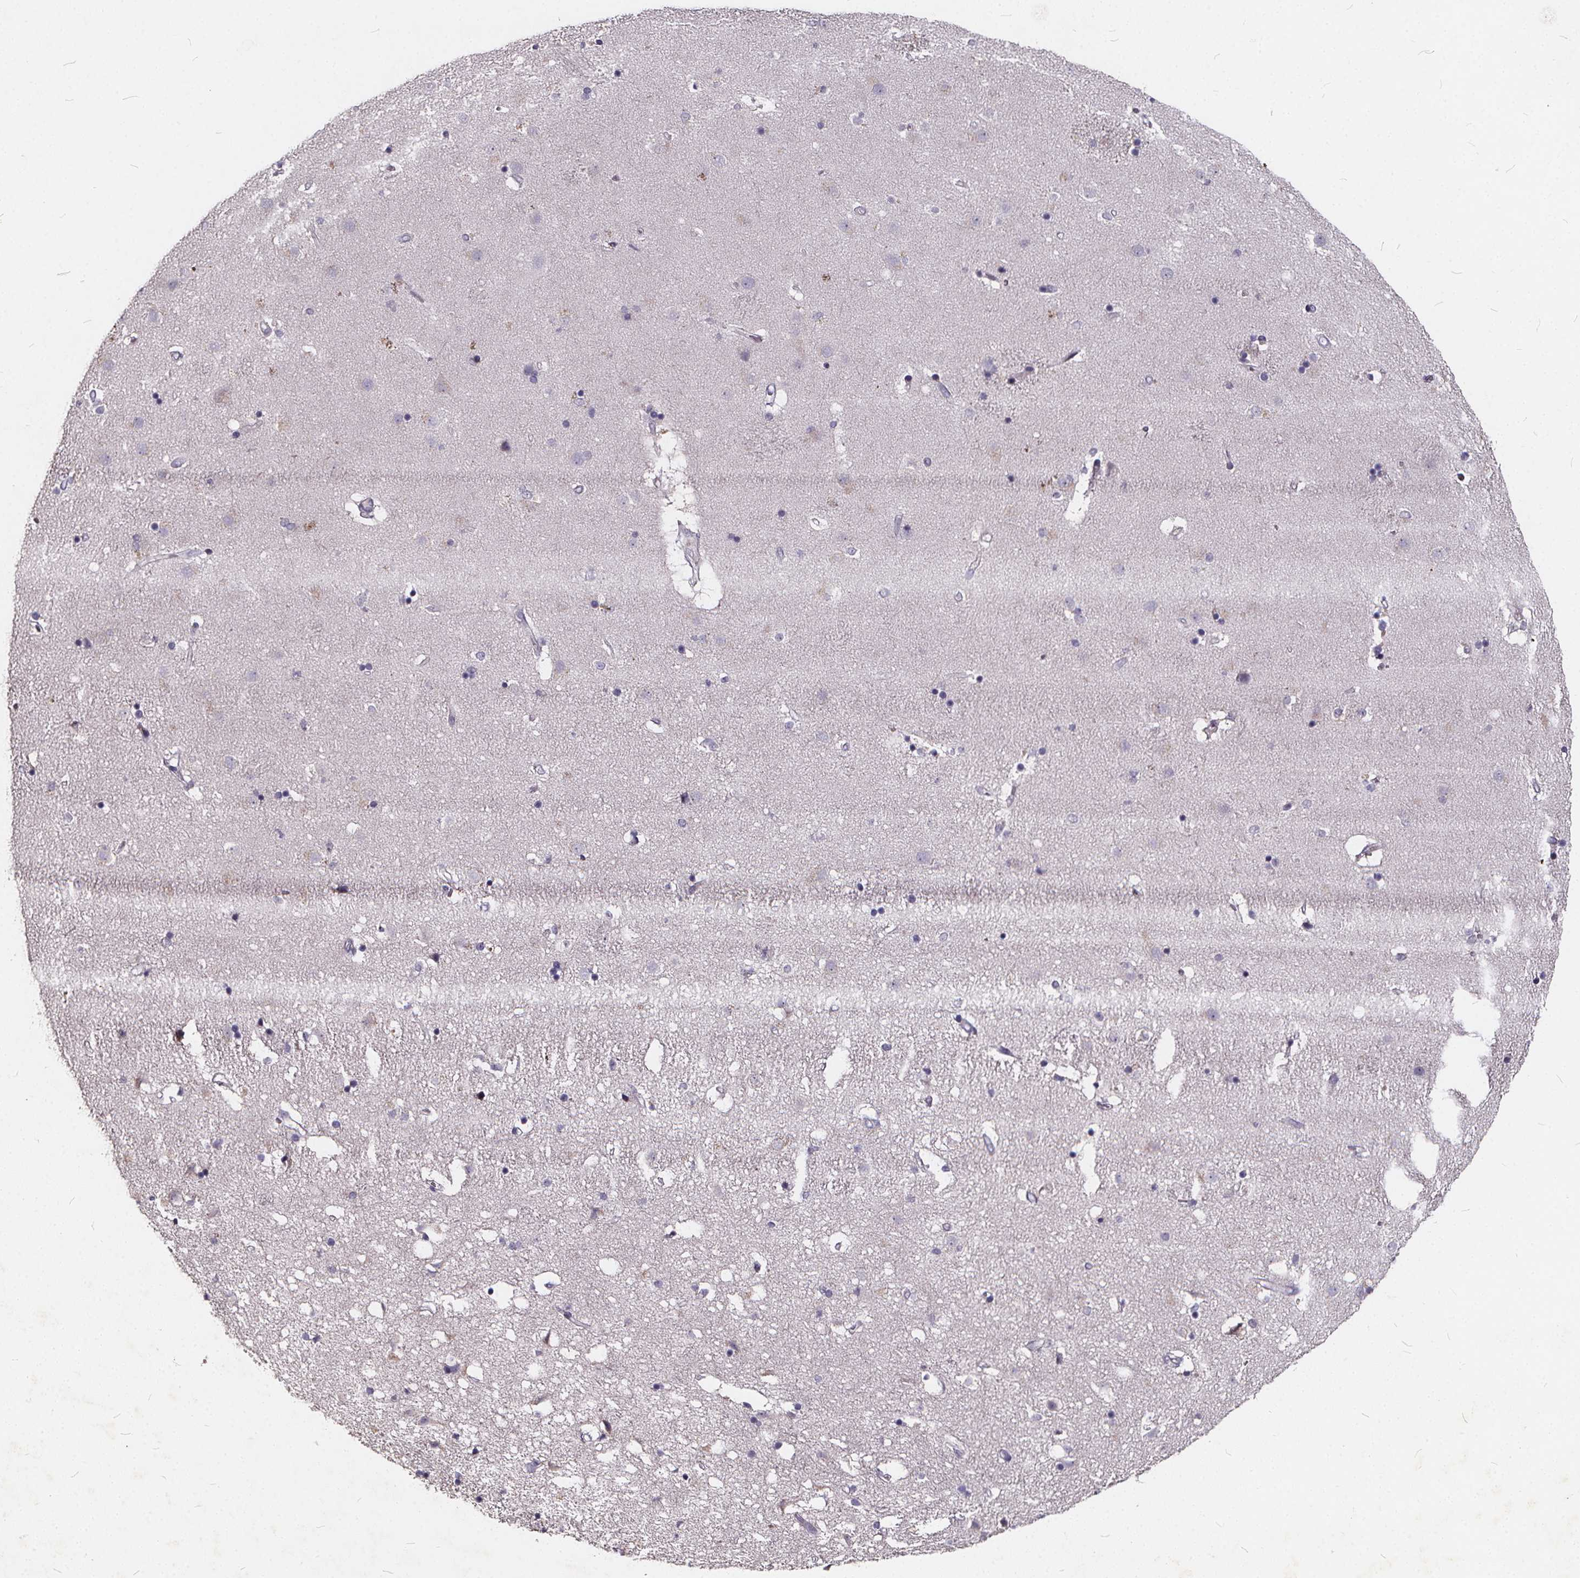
{"staining": {"intensity": "negative", "quantity": "none", "location": "none"}, "tissue": "caudate", "cell_type": "Glial cells", "image_type": "normal", "snomed": [{"axis": "morphology", "description": "Normal tissue, NOS"}, {"axis": "topography", "description": "Lateral ventricle wall"}], "caption": "Caudate was stained to show a protein in brown. There is no significant expression in glial cells. (Stains: DAB (3,3'-diaminobenzidine) IHC with hematoxylin counter stain, Microscopy: brightfield microscopy at high magnification).", "gene": "TSPAN14", "patient": {"sex": "female", "age": 71}}